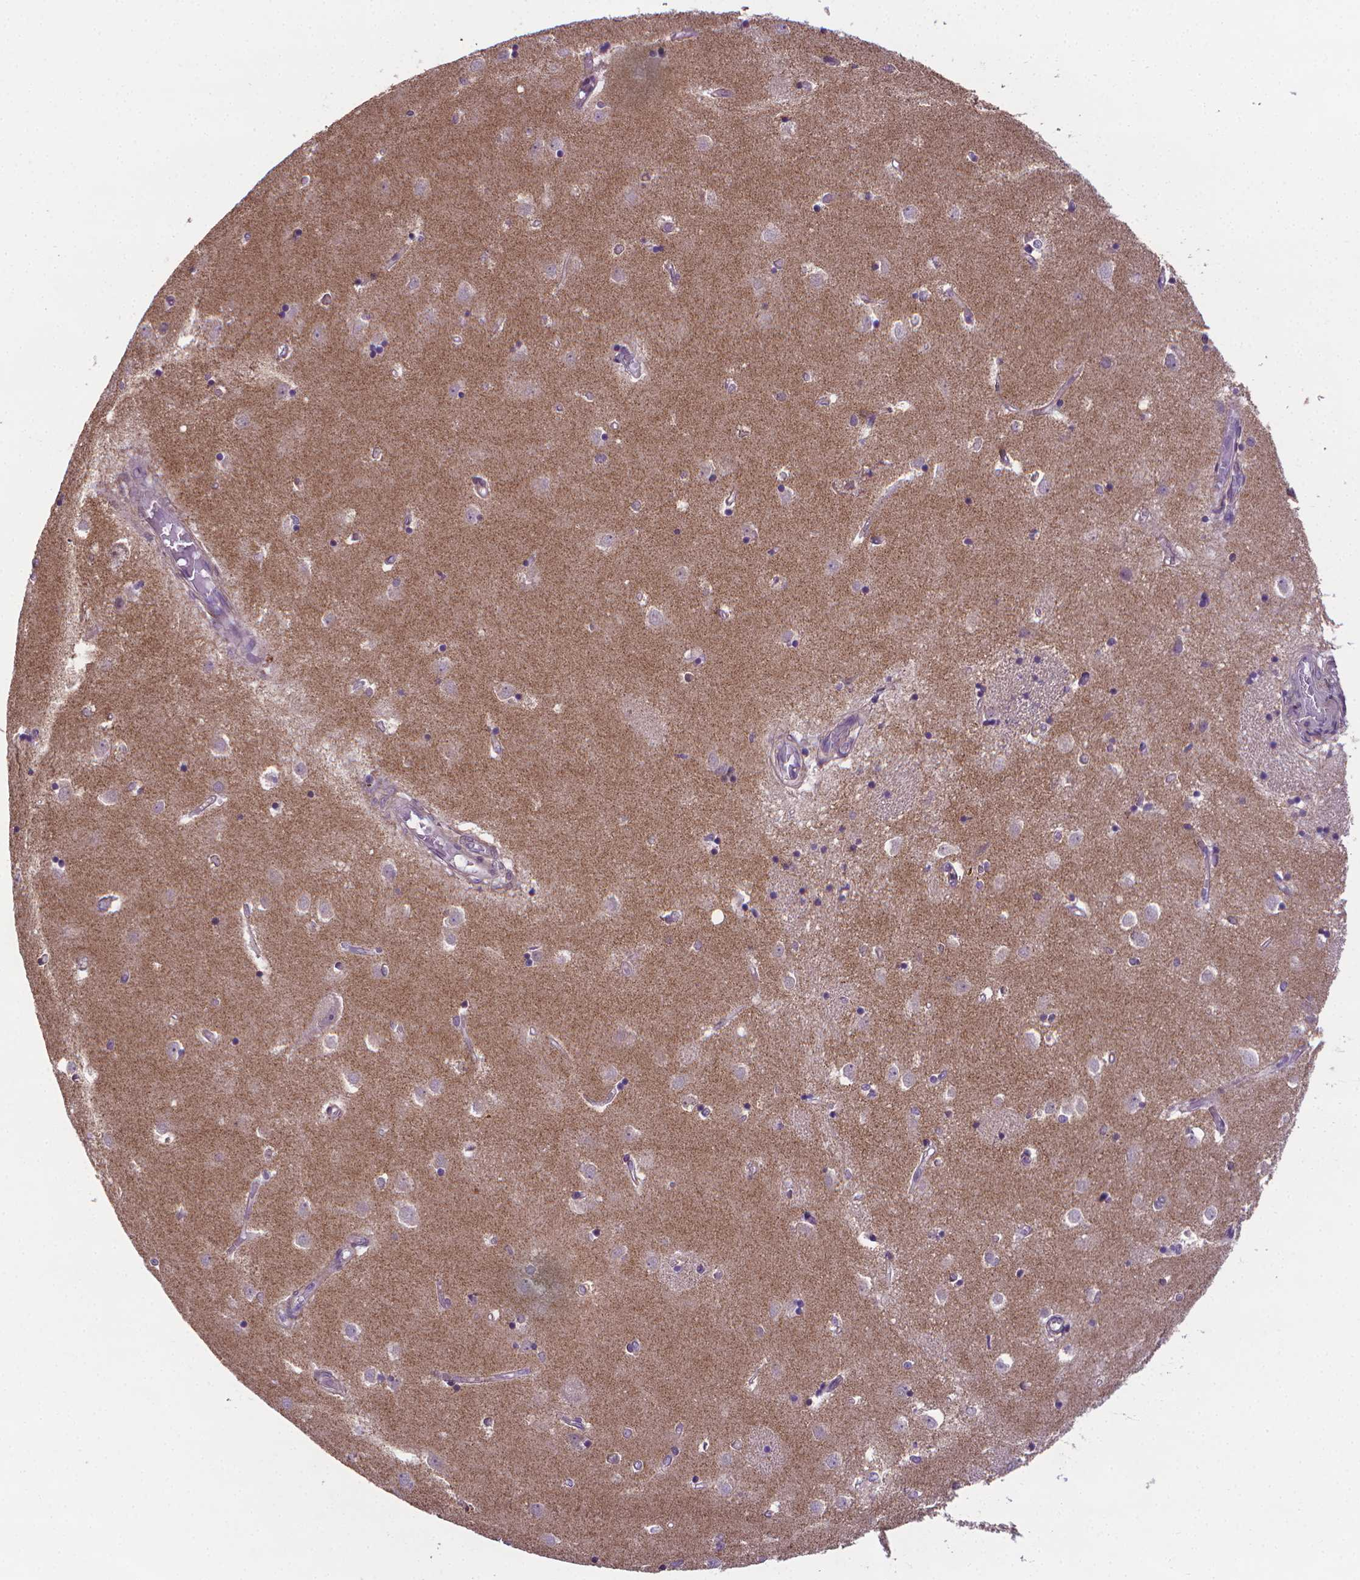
{"staining": {"intensity": "negative", "quantity": "none", "location": "none"}, "tissue": "caudate", "cell_type": "Glial cells", "image_type": "normal", "snomed": [{"axis": "morphology", "description": "Normal tissue, NOS"}, {"axis": "topography", "description": "Lateral ventricle wall"}], "caption": "Immunohistochemistry (IHC) of normal human caudate shows no positivity in glial cells.", "gene": "GPR63", "patient": {"sex": "male", "age": 54}}